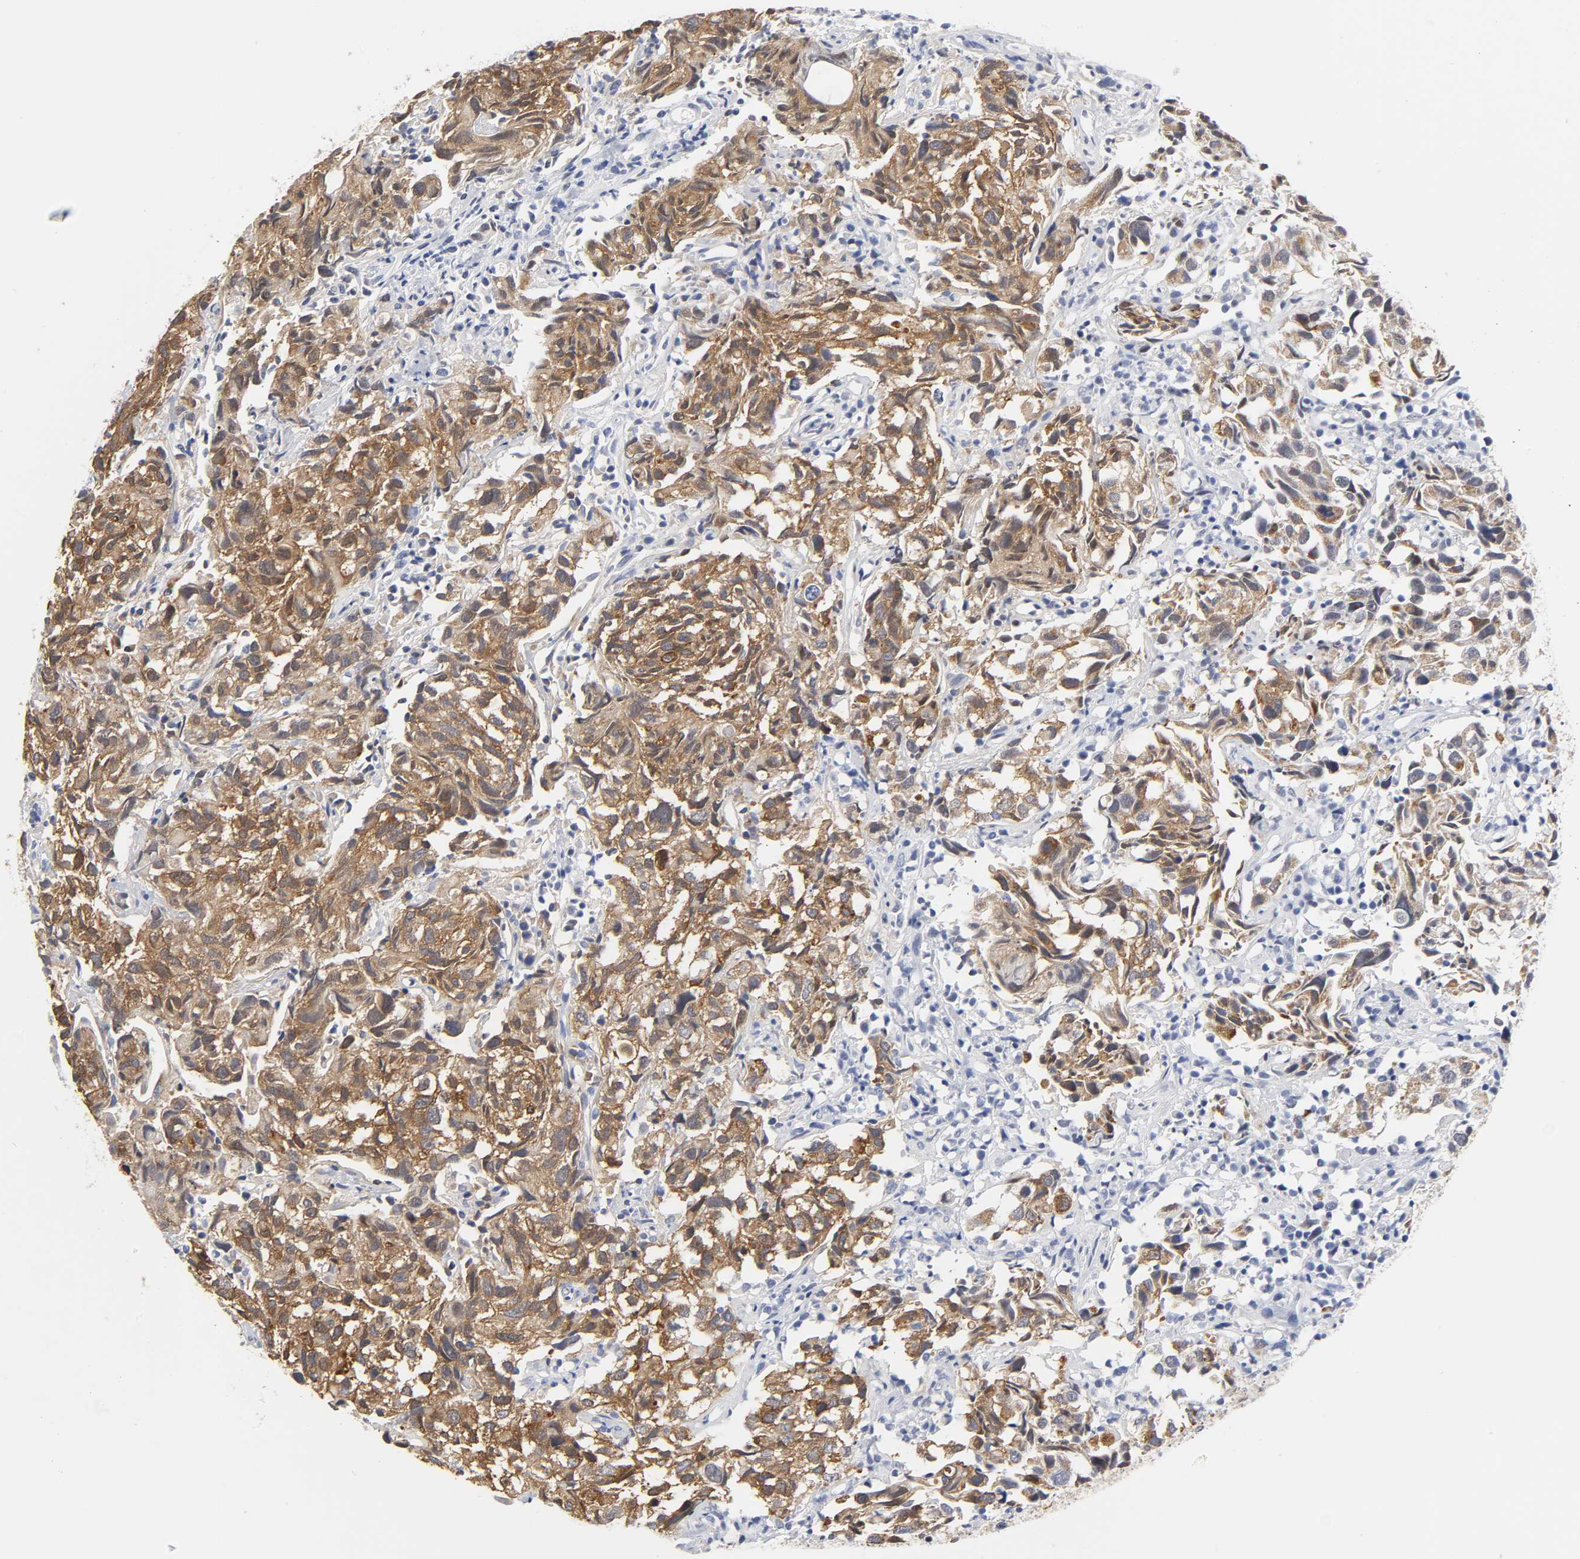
{"staining": {"intensity": "strong", "quantity": ">75%", "location": "cytoplasmic/membranous"}, "tissue": "urothelial cancer", "cell_type": "Tumor cells", "image_type": "cancer", "snomed": [{"axis": "morphology", "description": "Urothelial carcinoma, High grade"}, {"axis": "topography", "description": "Urinary bladder"}], "caption": "IHC micrograph of human urothelial cancer stained for a protein (brown), which shows high levels of strong cytoplasmic/membranous positivity in about >75% of tumor cells.", "gene": "GRHL2", "patient": {"sex": "female", "age": 75}}